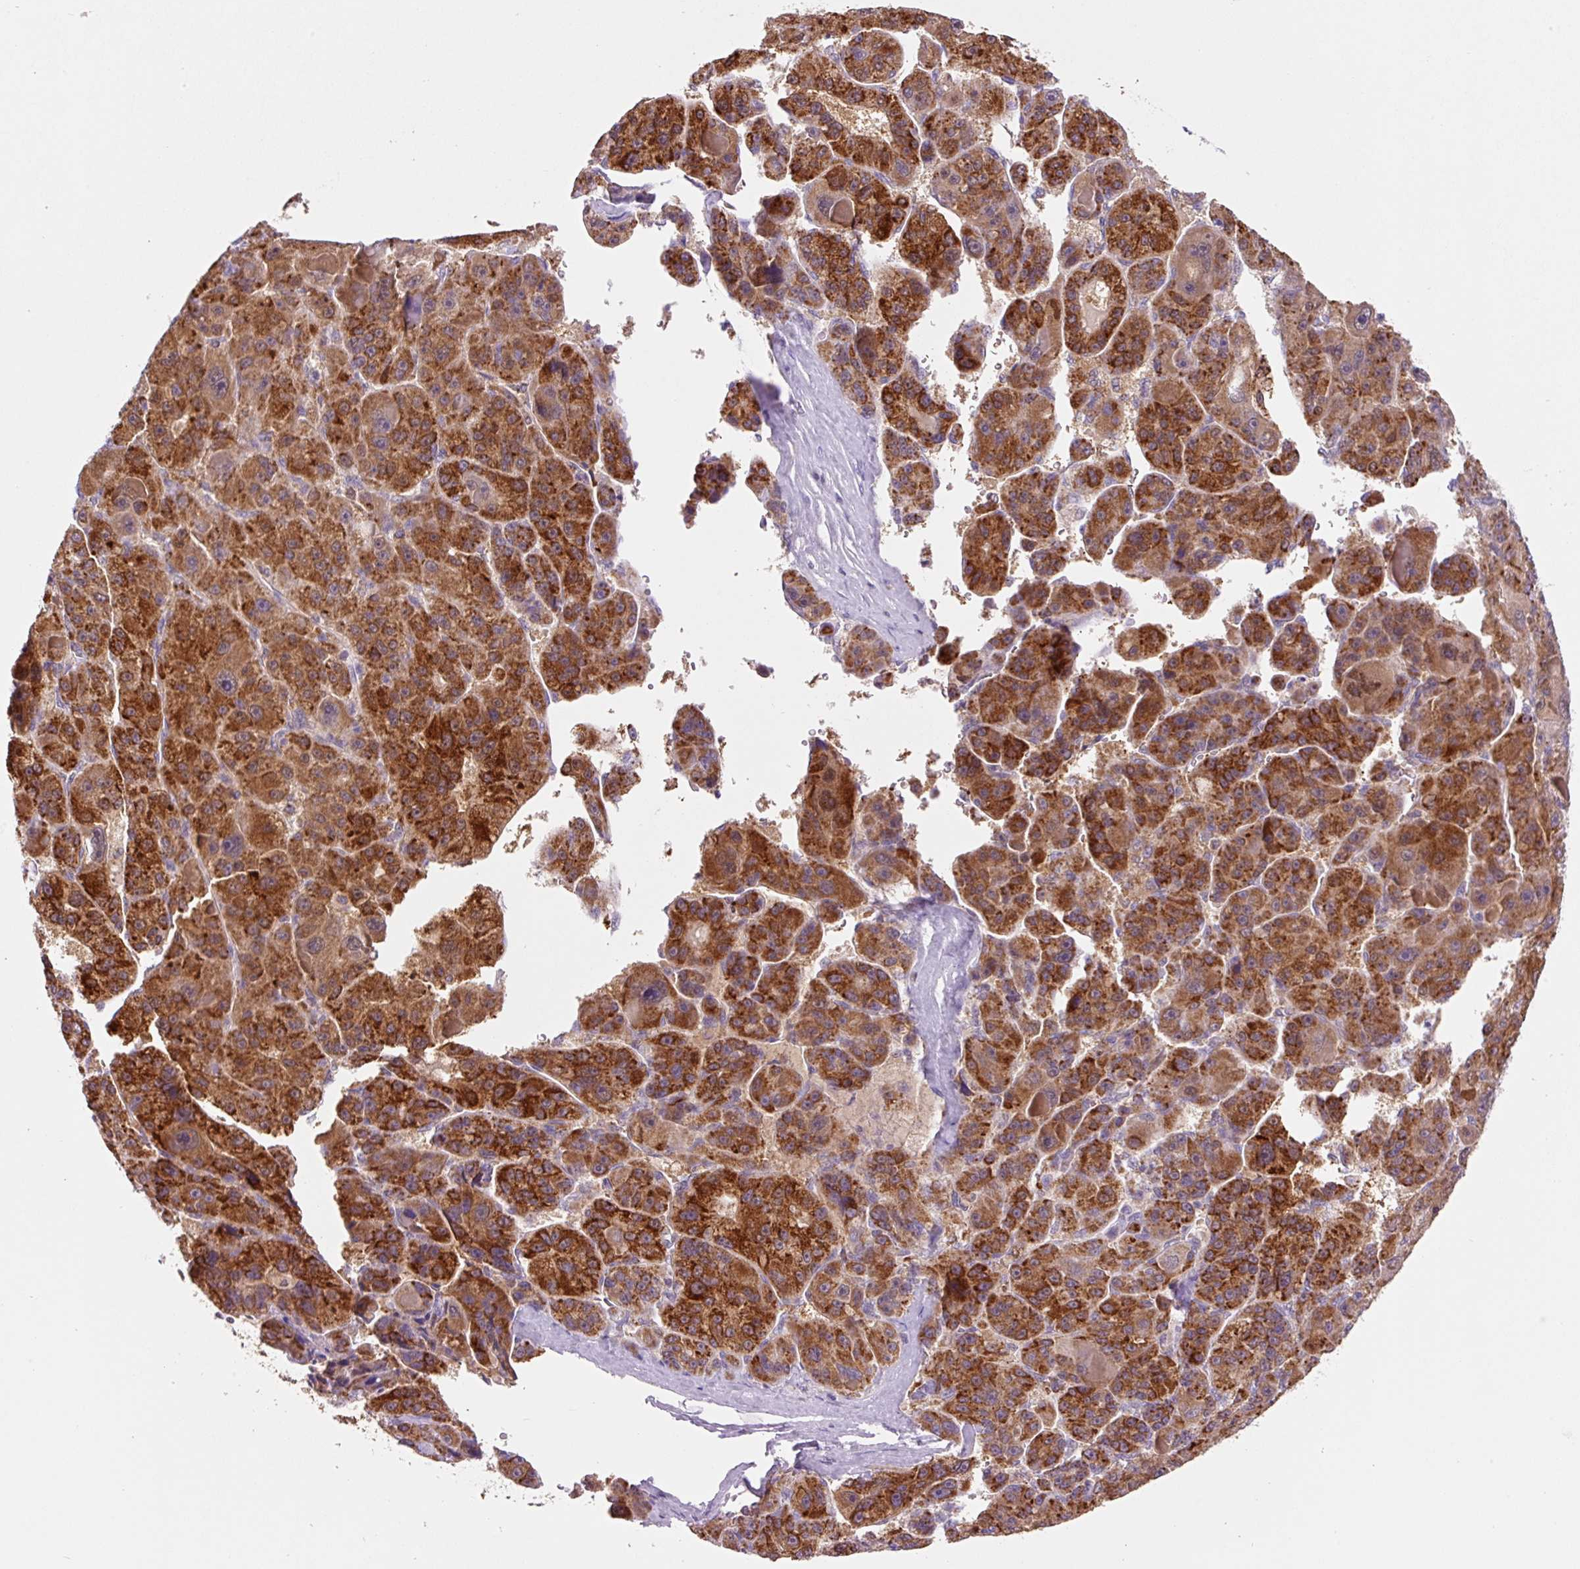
{"staining": {"intensity": "strong", "quantity": ">75%", "location": "cytoplasmic/membranous"}, "tissue": "liver cancer", "cell_type": "Tumor cells", "image_type": "cancer", "snomed": [{"axis": "morphology", "description": "Carcinoma, Hepatocellular, NOS"}, {"axis": "topography", "description": "Liver"}], "caption": "Protein staining of liver hepatocellular carcinoma tissue shows strong cytoplasmic/membranous positivity in approximately >75% of tumor cells.", "gene": "PCK2", "patient": {"sex": "male", "age": 76}}